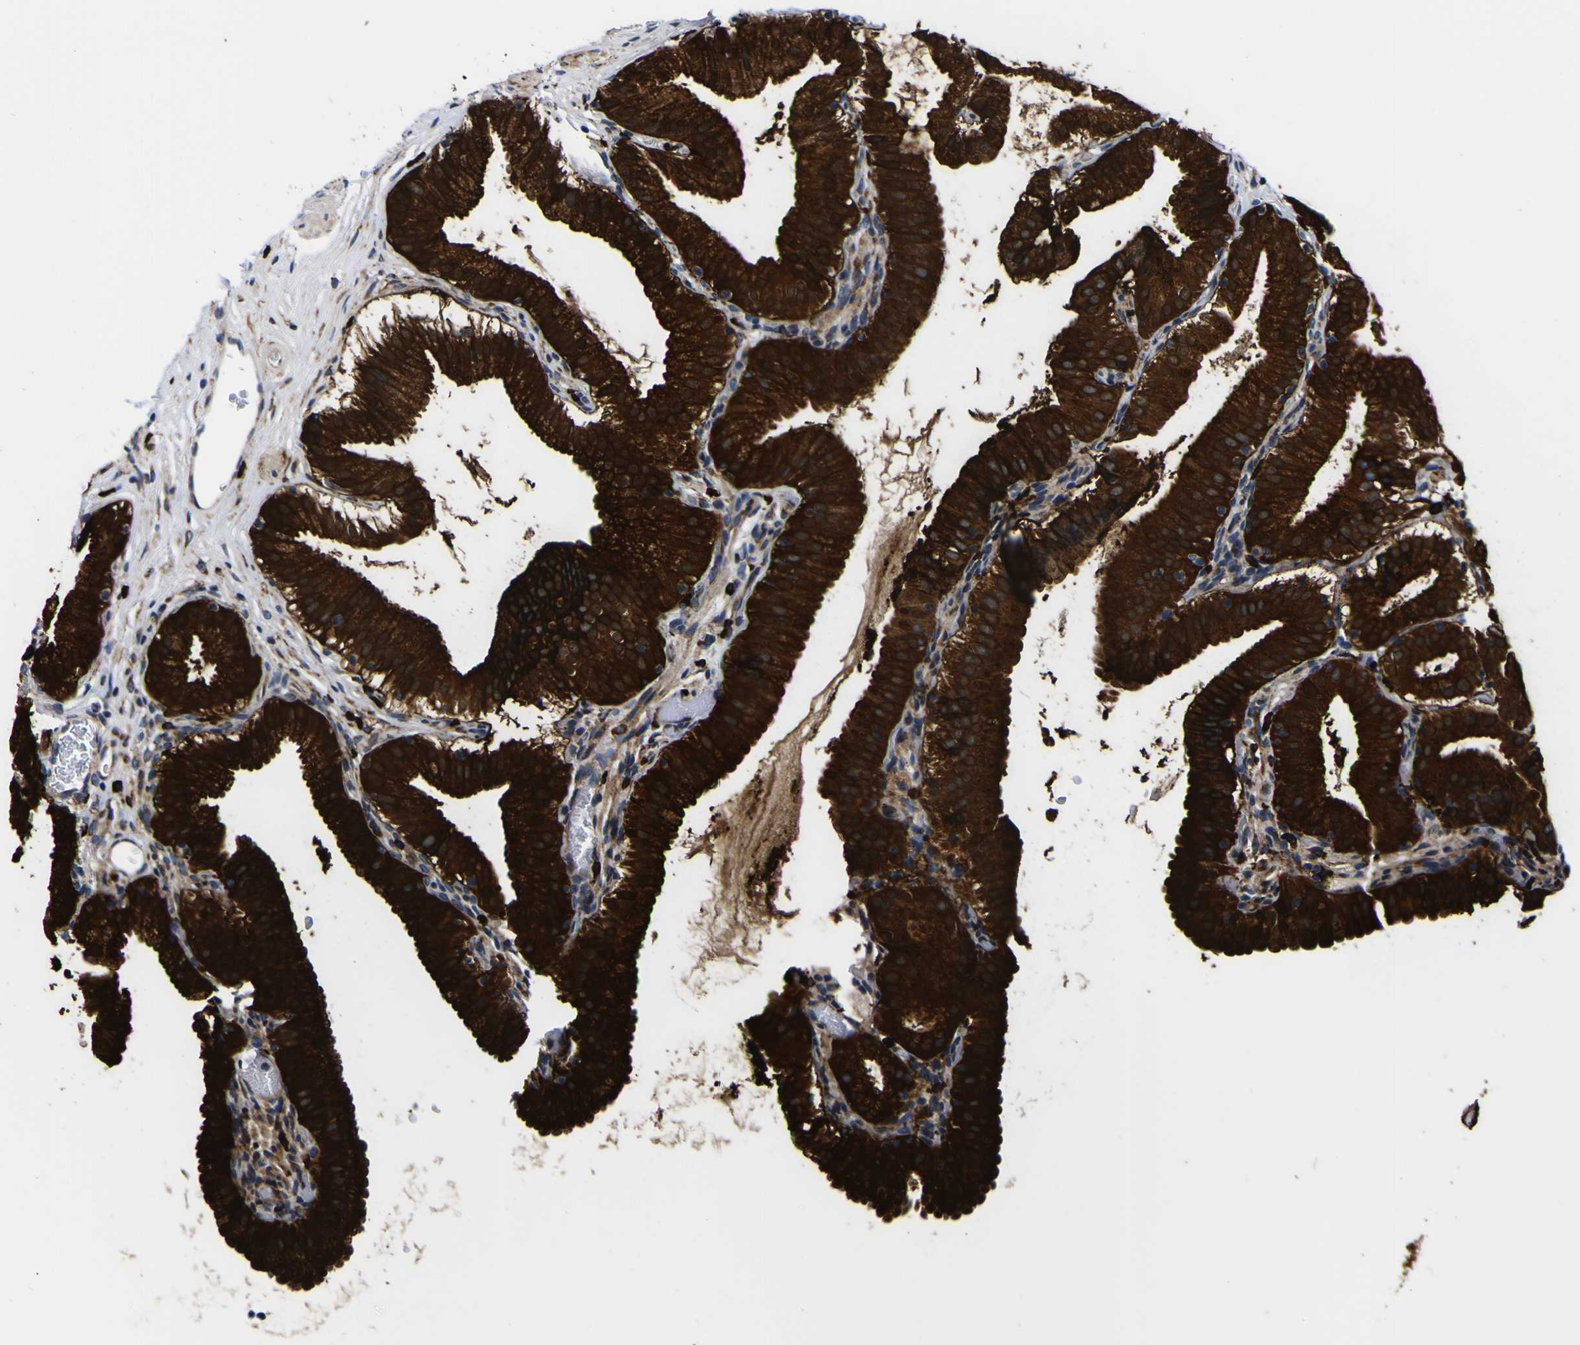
{"staining": {"intensity": "strong", "quantity": ">75%", "location": "cytoplasmic/membranous"}, "tissue": "gallbladder", "cell_type": "Glandular cells", "image_type": "normal", "snomed": [{"axis": "morphology", "description": "Normal tissue, NOS"}, {"axis": "topography", "description": "Gallbladder"}], "caption": "Approximately >75% of glandular cells in unremarkable gallbladder show strong cytoplasmic/membranous protein expression as visualized by brown immunohistochemical staining.", "gene": "SCD", "patient": {"sex": "male", "age": 54}}